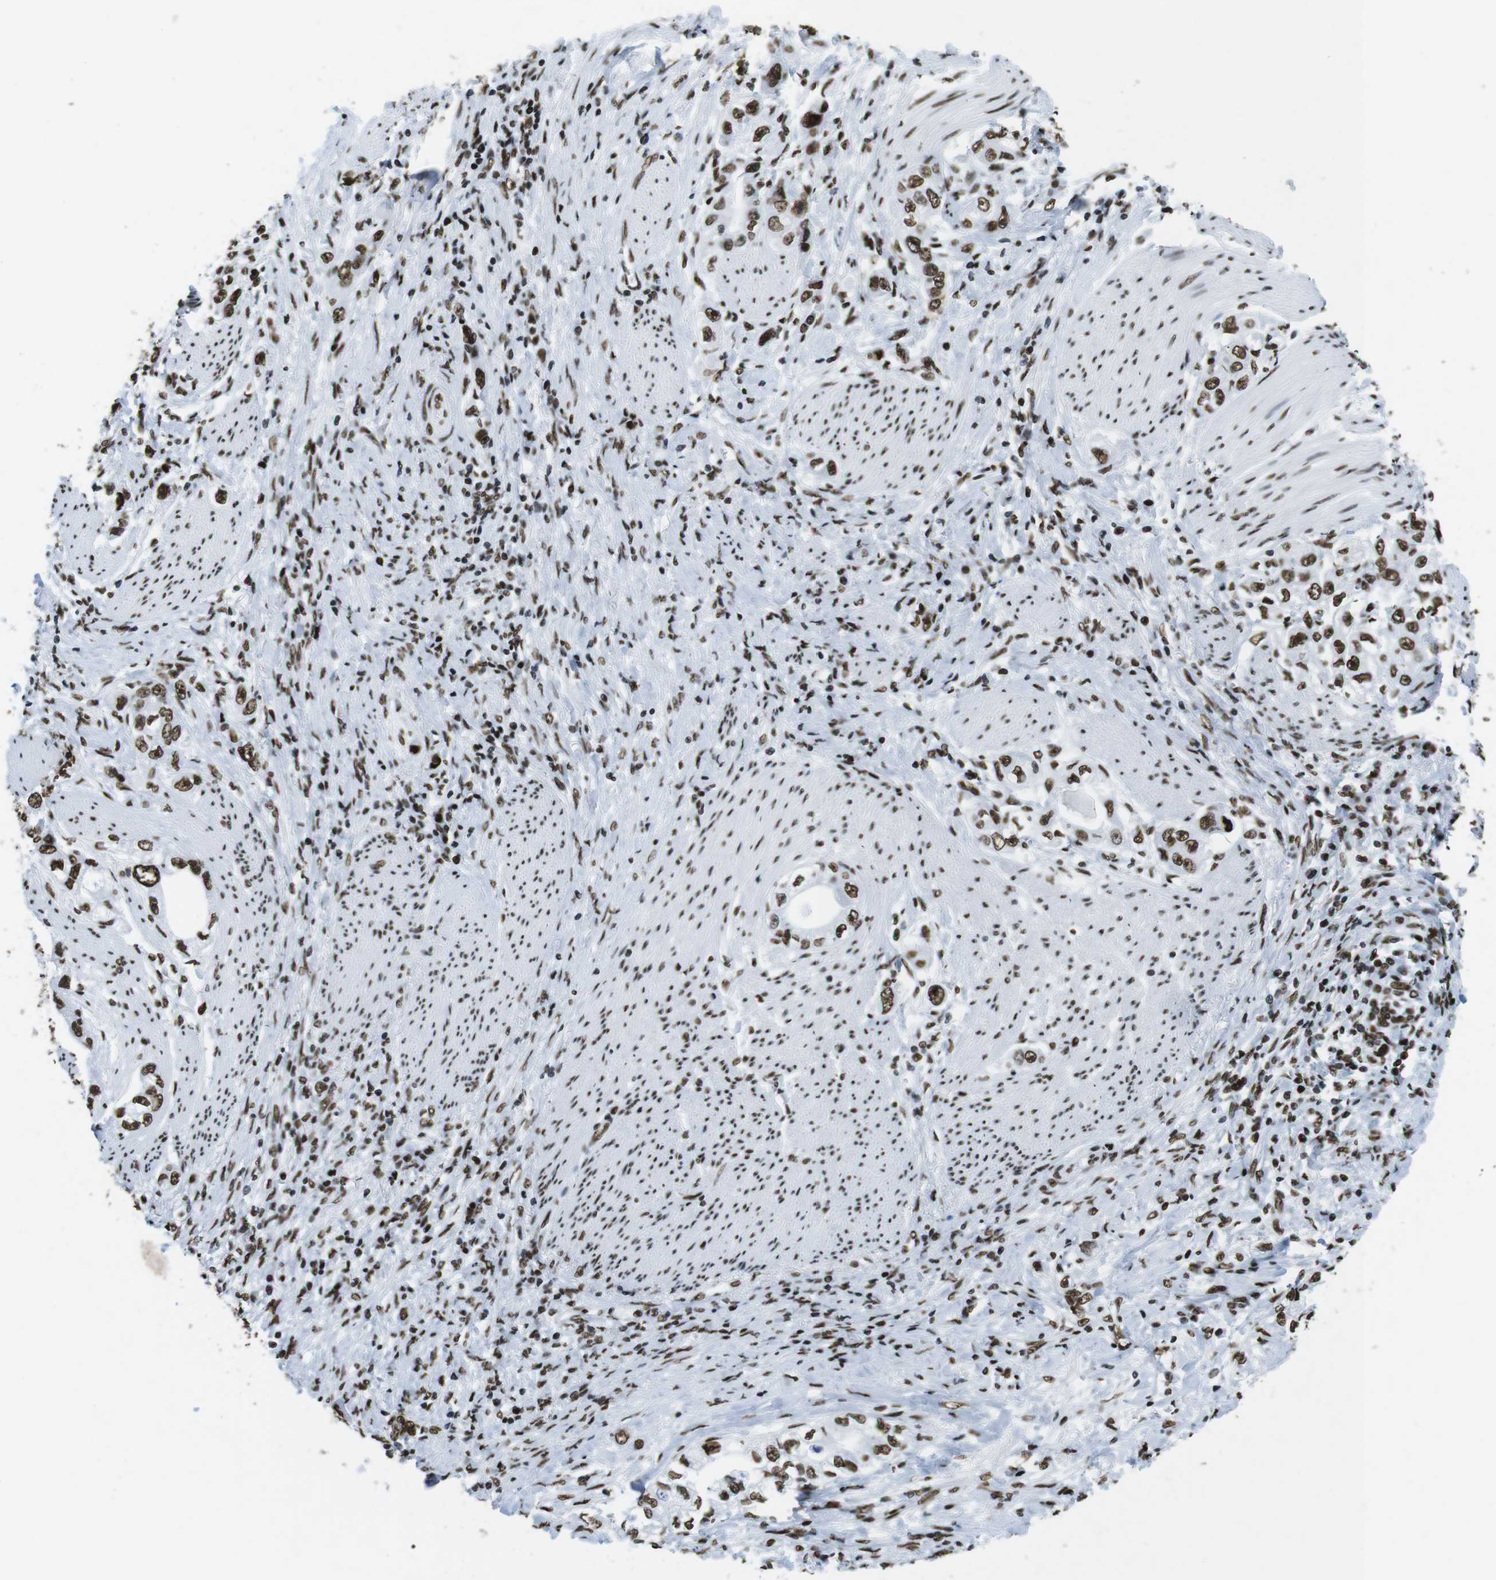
{"staining": {"intensity": "strong", "quantity": ">75%", "location": "nuclear"}, "tissue": "stomach cancer", "cell_type": "Tumor cells", "image_type": "cancer", "snomed": [{"axis": "morphology", "description": "Adenocarcinoma, NOS"}, {"axis": "topography", "description": "Stomach, lower"}], "caption": "A high-resolution histopathology image shows immunohistochemistry staining of stomach cancer (adenocarcinoma), which displays strong nuclear expression in about >75% of tumor cells. Using DAB (3,3'-diaminobenzidine) (brown) and hematoxylin (blue) stains, captured at high magnification using brightfield microscopy.", "gene": "CITED2", "patient": {"sex": "female", "age": 93}}